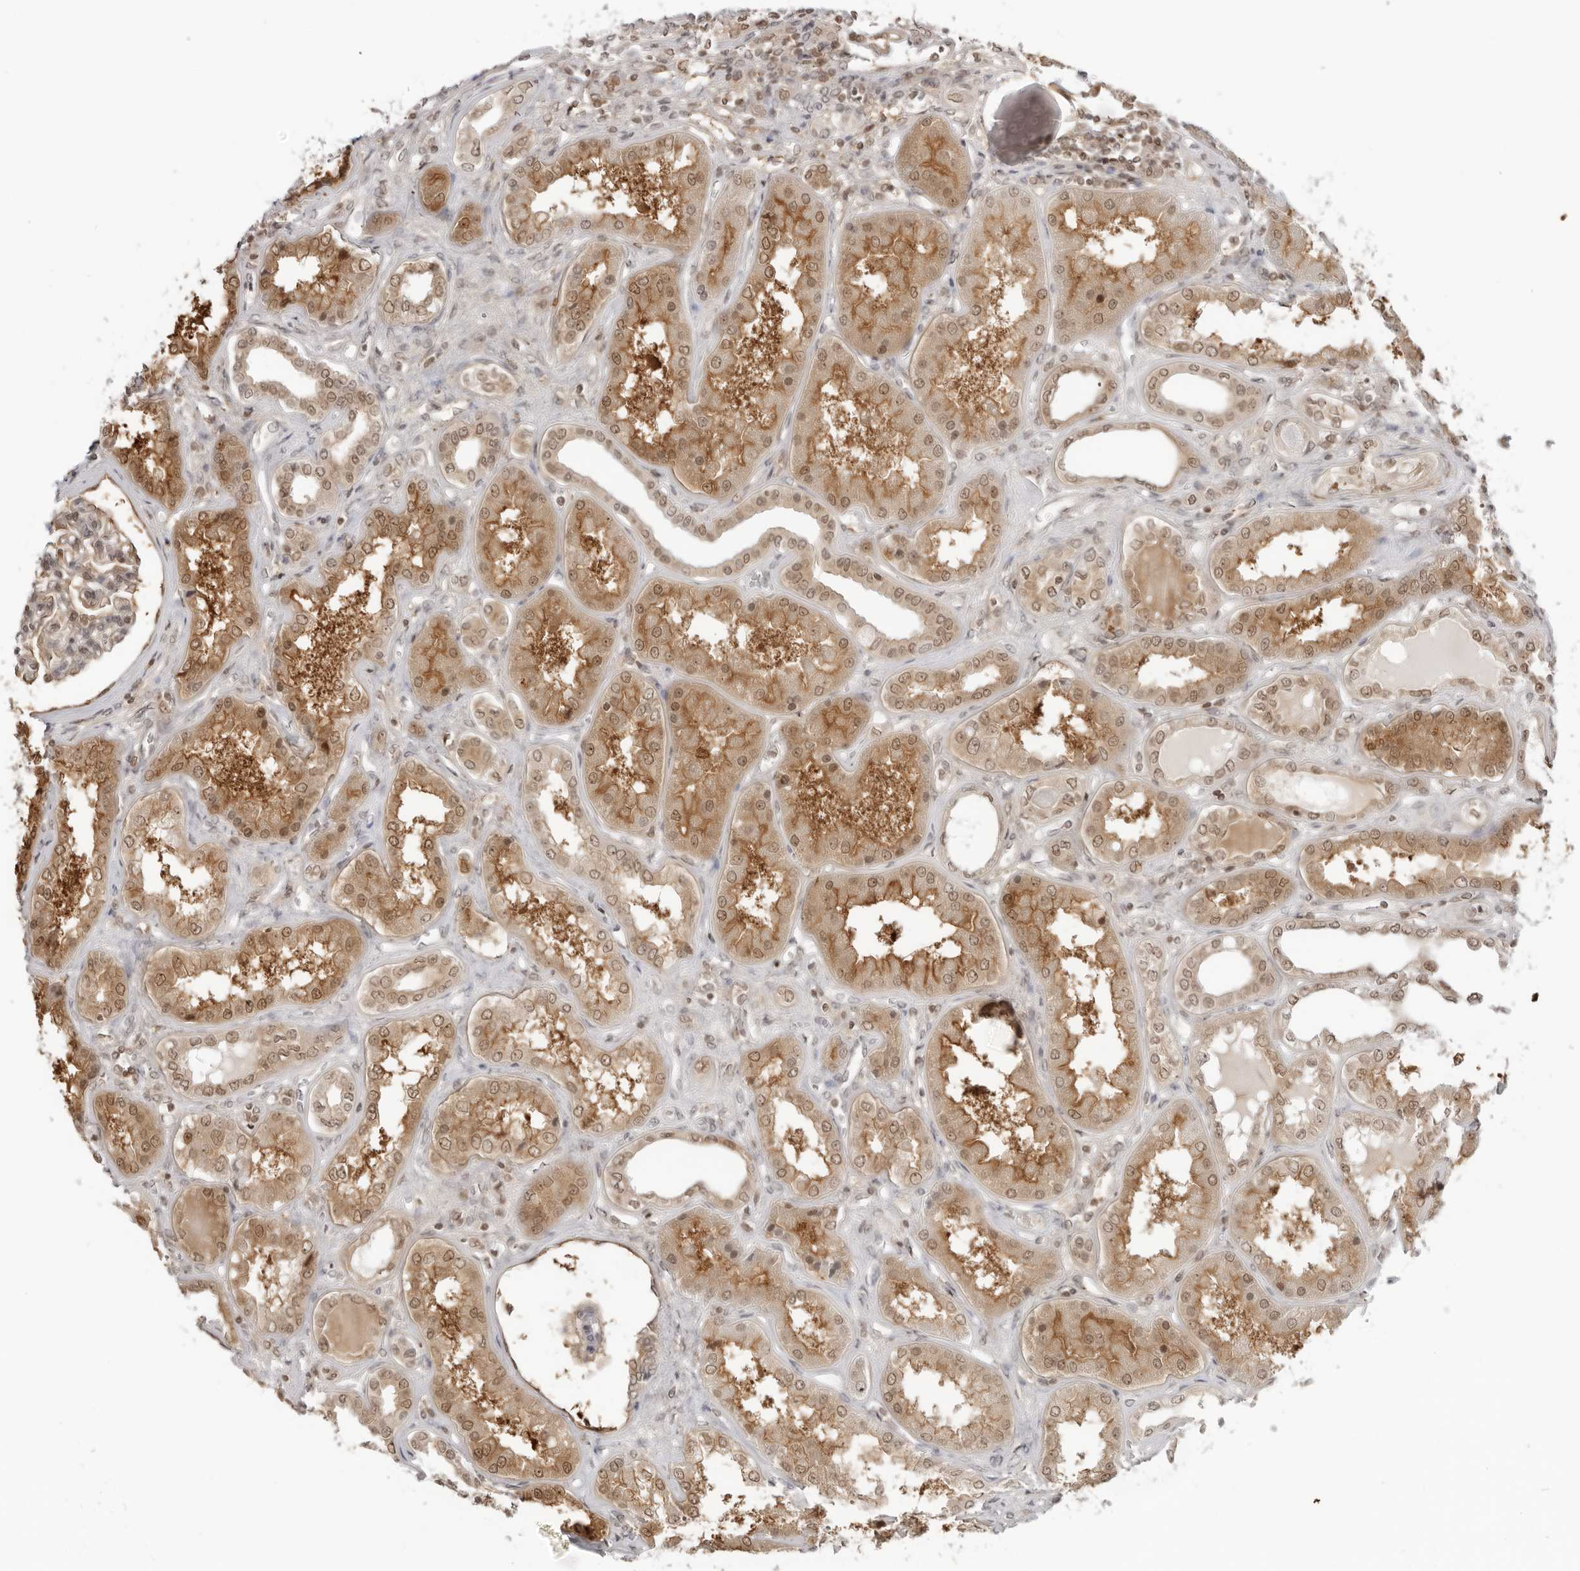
{"staining": {"intensity": "moderate", "quantity": ">75%", "location": "nuclear"}, "tissue": "kidney", "cell_type": "Cells in glomeruli", "image_type": "normal", "snomed": [{"axis": "morphology", "description": "Normal tissue, NOS"}, {"axis": "topography", "description": "Kidney"}], "caption": "Immunohistochemical staining of unremarkable kidney demonstrates medium levels of moderate nuclear staining in about >75% of cells in glomeruli. The protein is shown in brown color, while the nuclei are stained blue.", "gene": "RNF146", "patient": {"sex": "female", "age": 56}}